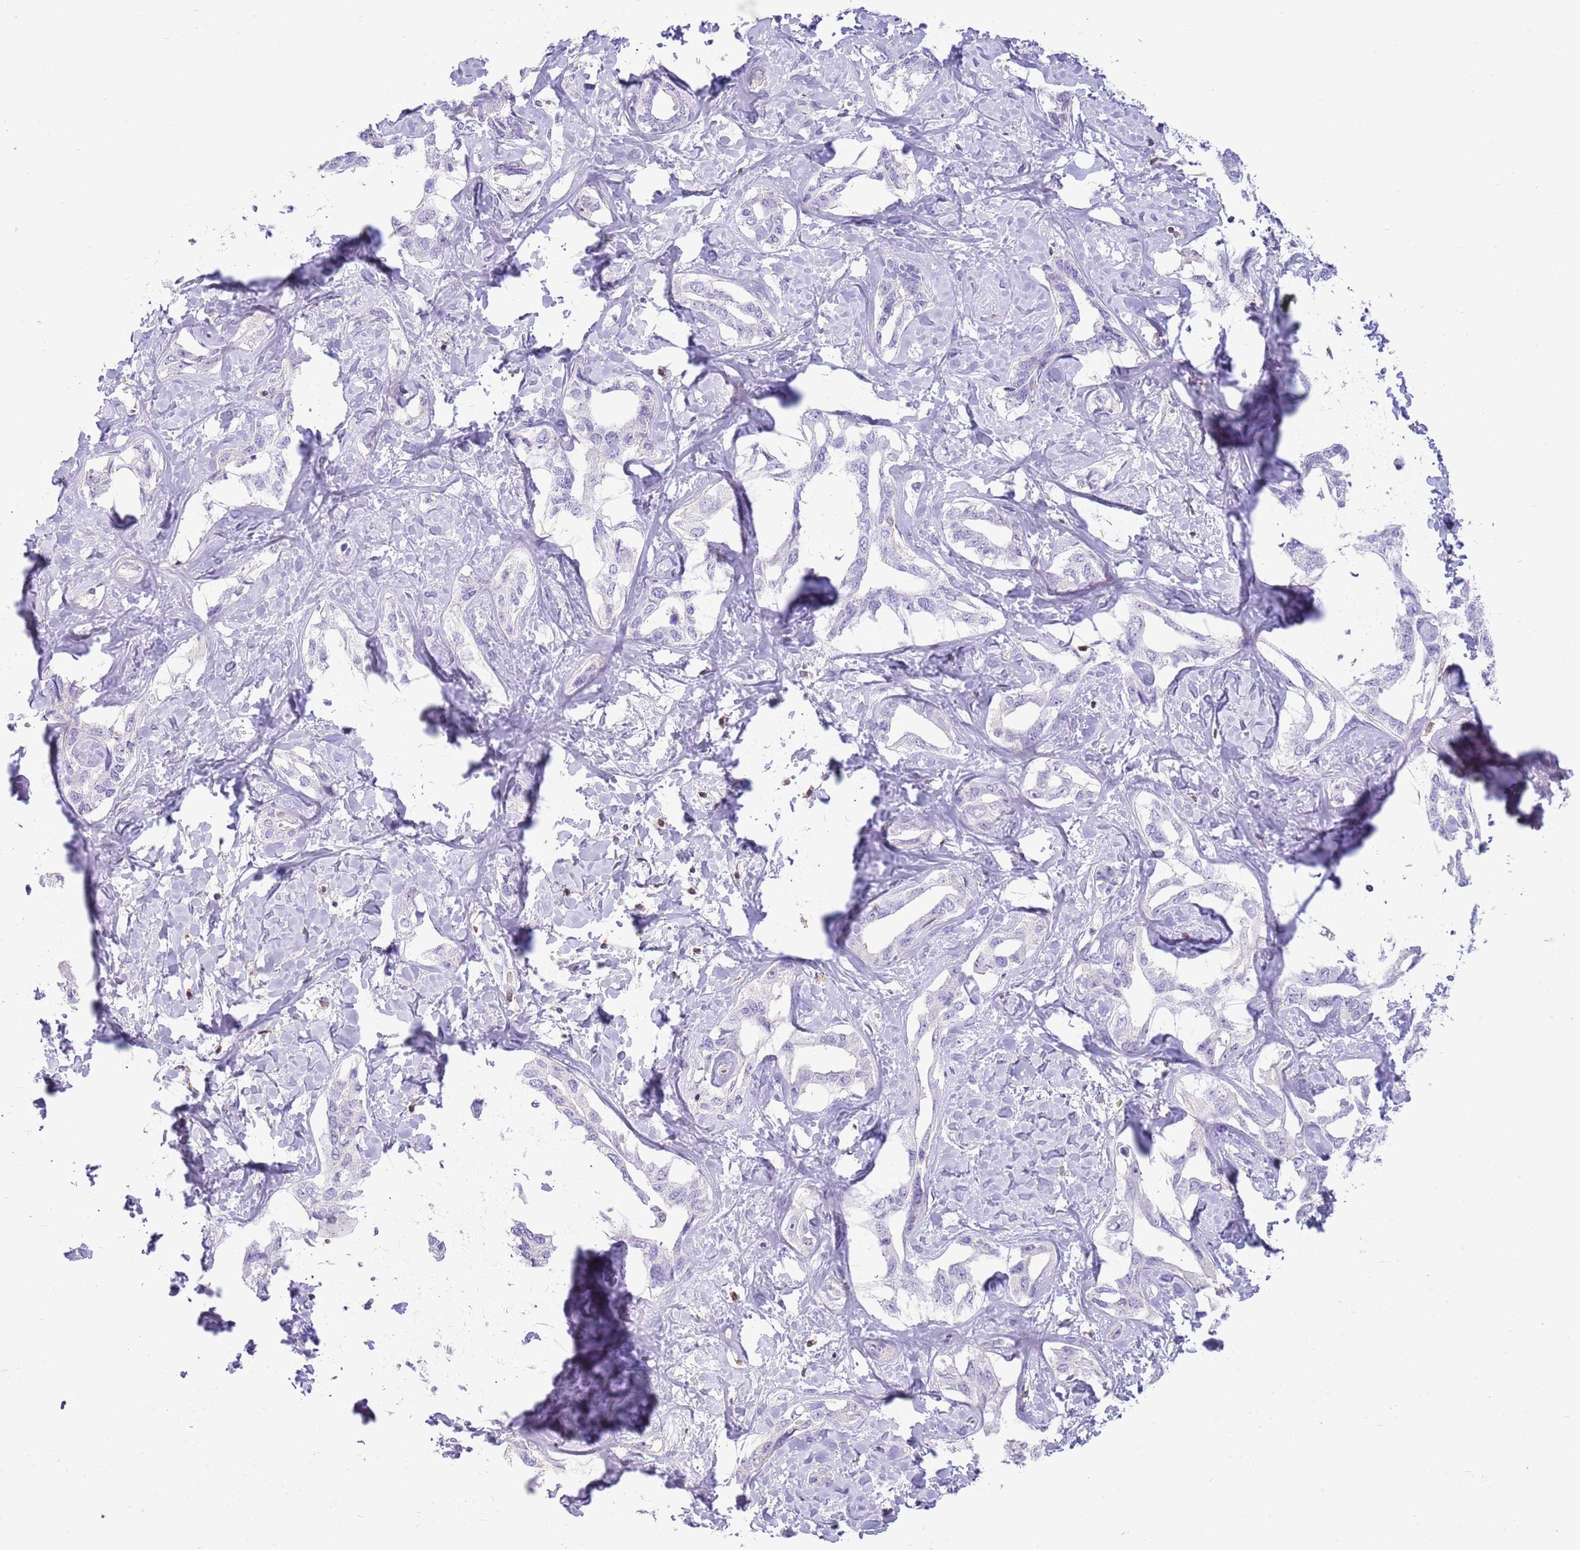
{"staining": {"intensity": "negative", "quantity": "none", "location": "none"}, "tissue": "liver cancer", "cell_type": "Tumor cells", "image_type": "cancer", "snomed": [{"axis": "morphology", "description": "Cholangiocarcinoma"}, {"axis": "topography", "description": "Liver"}], "caption": "DAB immunohistochemical staining of human liver cancer (cholangiocarcinoma) displays no significant positivity in tumor cells.", "gene": "OR4Q3", "patient": {"sex": "male", "age": 59}}